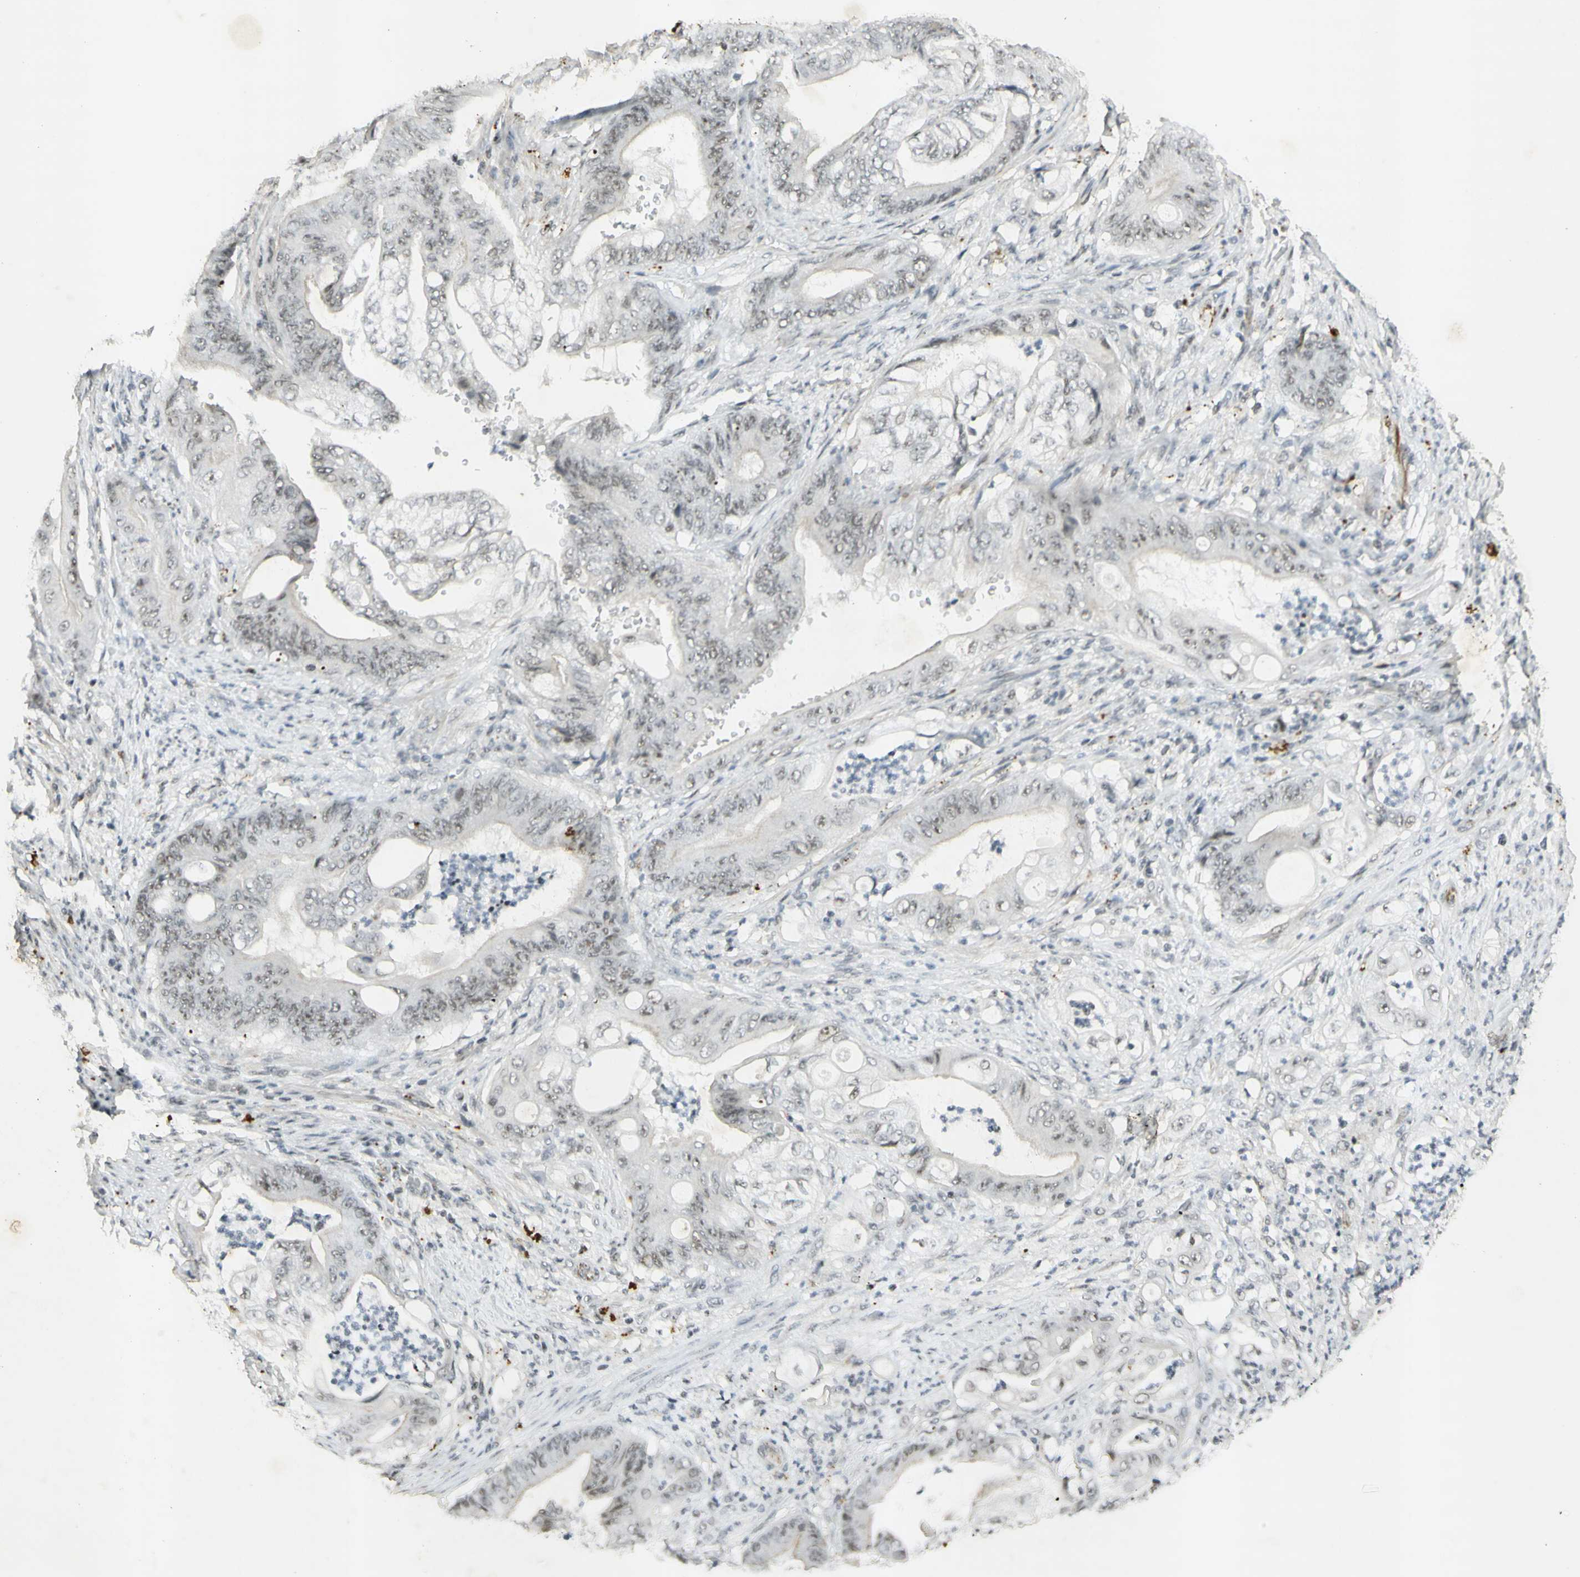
{"staining": {"intensity": "moderate", "quantity": "25%-75%", "location": "nuclear"}, "tissue": "stomach cancer", "cell_type": "Tumor cells", "image_type": "cancer", "snomed": [{"axis": "morphology", "description": "Adenocarcinoma, NOS"}, {"axis": "topography", "description": "Stomach"}], "caption": "Immunohistochemistry staining of stomach cancer (adenocarcinoma), which reveals medium levels of moderate nuclear expression in approximately 25%-75% of tumor cells indicating moderate nuclear protein staining. The staining was performed using DAB (brown) for protein detection and nuclei were counterstained in hematoxylin (blue).", "gene": "IRF1", "patient": {"sex": "female", "age": 73}}